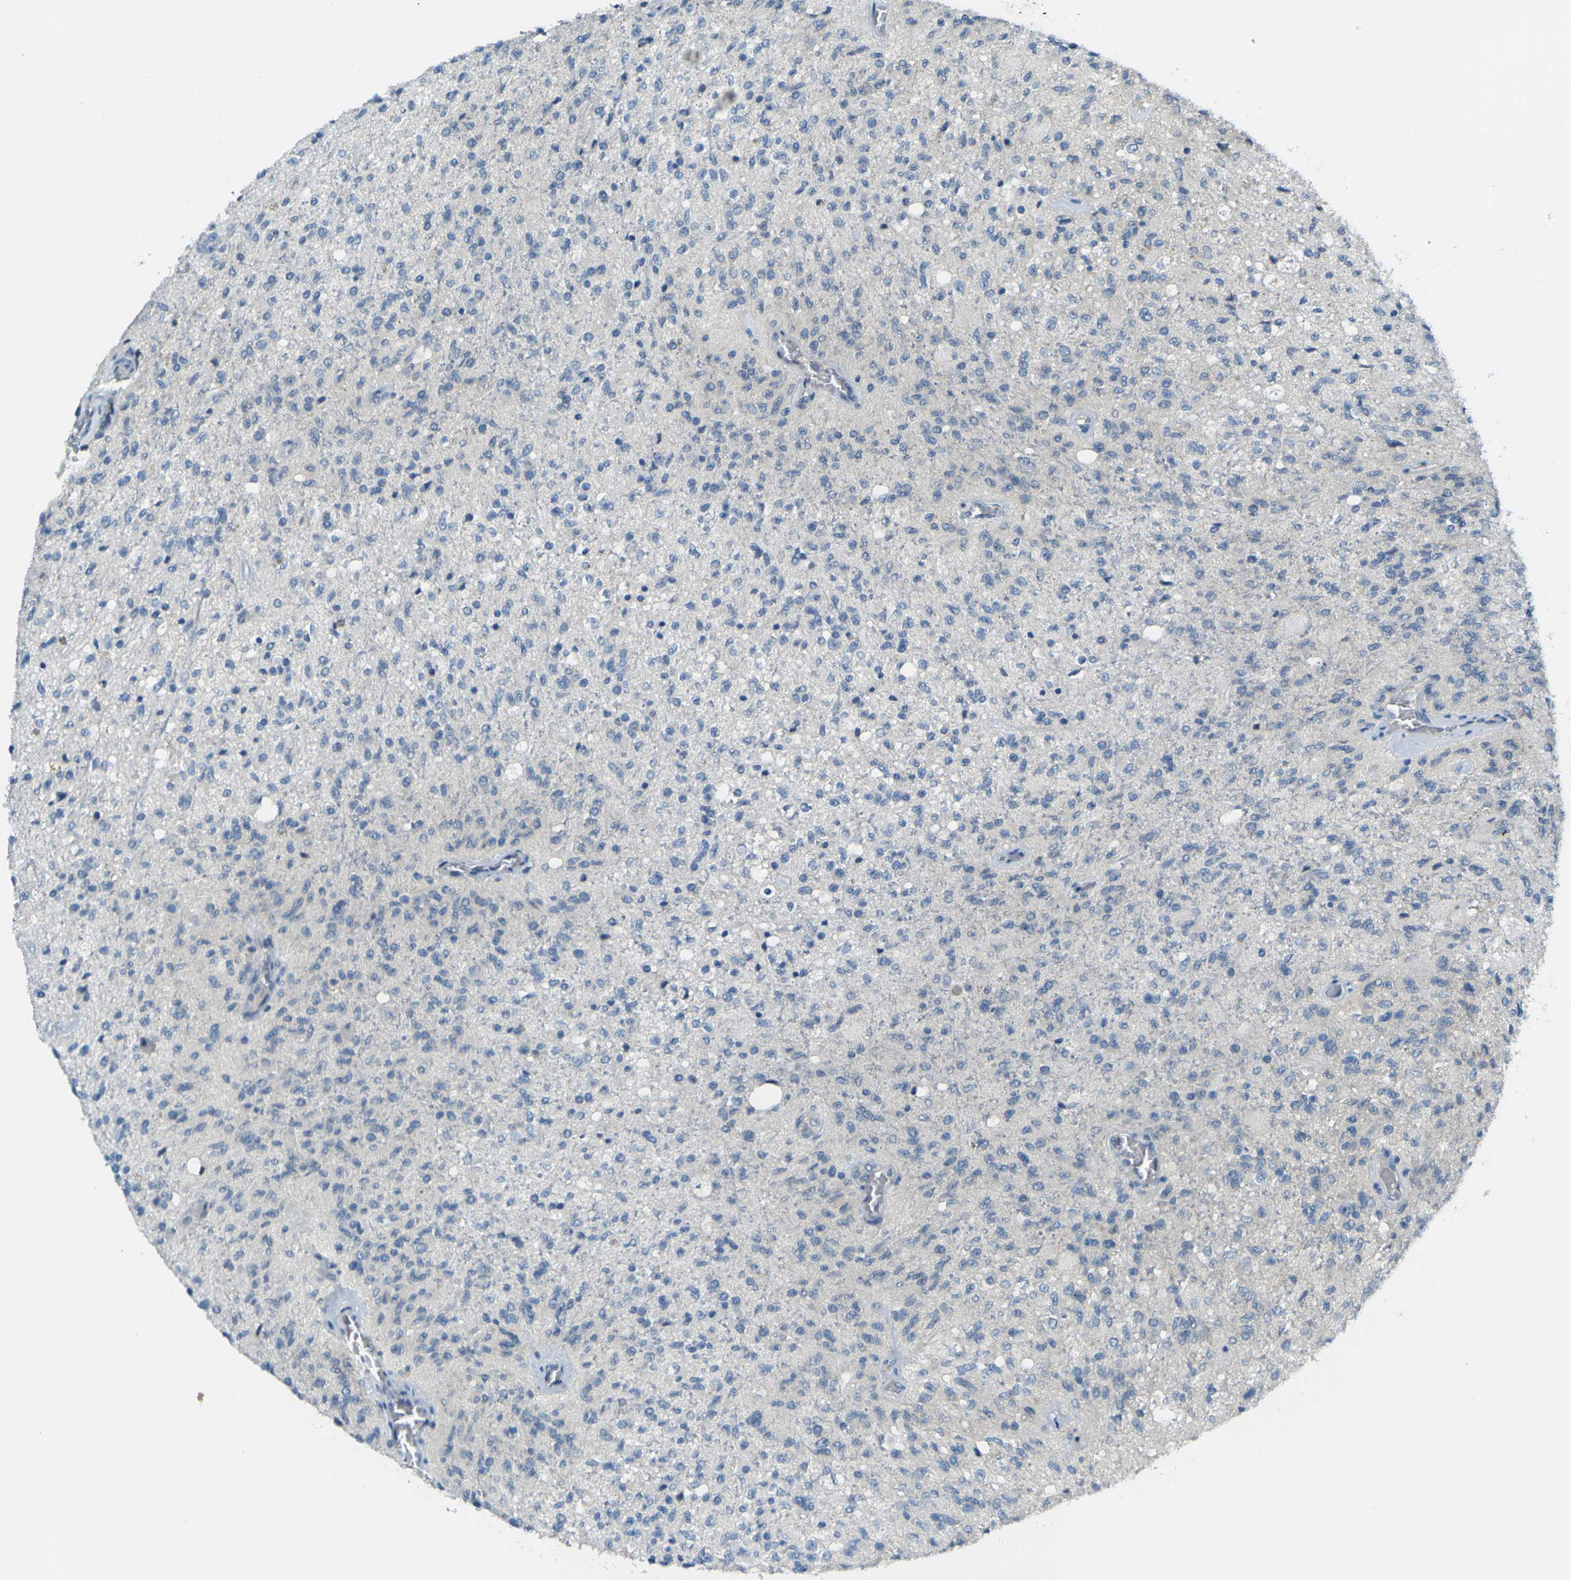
{"staining": {"intensity": "negative", "quantity": "none", "location": "none"}, "tissue": "glioma", "cell_type": "Tumor cells", "image_type": "cancer", "snomed": [{"axis": "morphology", "description": "Normal tissue, NOS"}, {"axis": "morphology", "description": "Glioma, malignant, High grade"}, {"axis": "topography", "description": "Cerebral cortex"}], "caption": "Malignant glioma (high-grade) stained for a protein using IHC reveals no expression tumor cells.", "gene": "RHBDD1", "patient": {"sex": "male", "age": 77}}